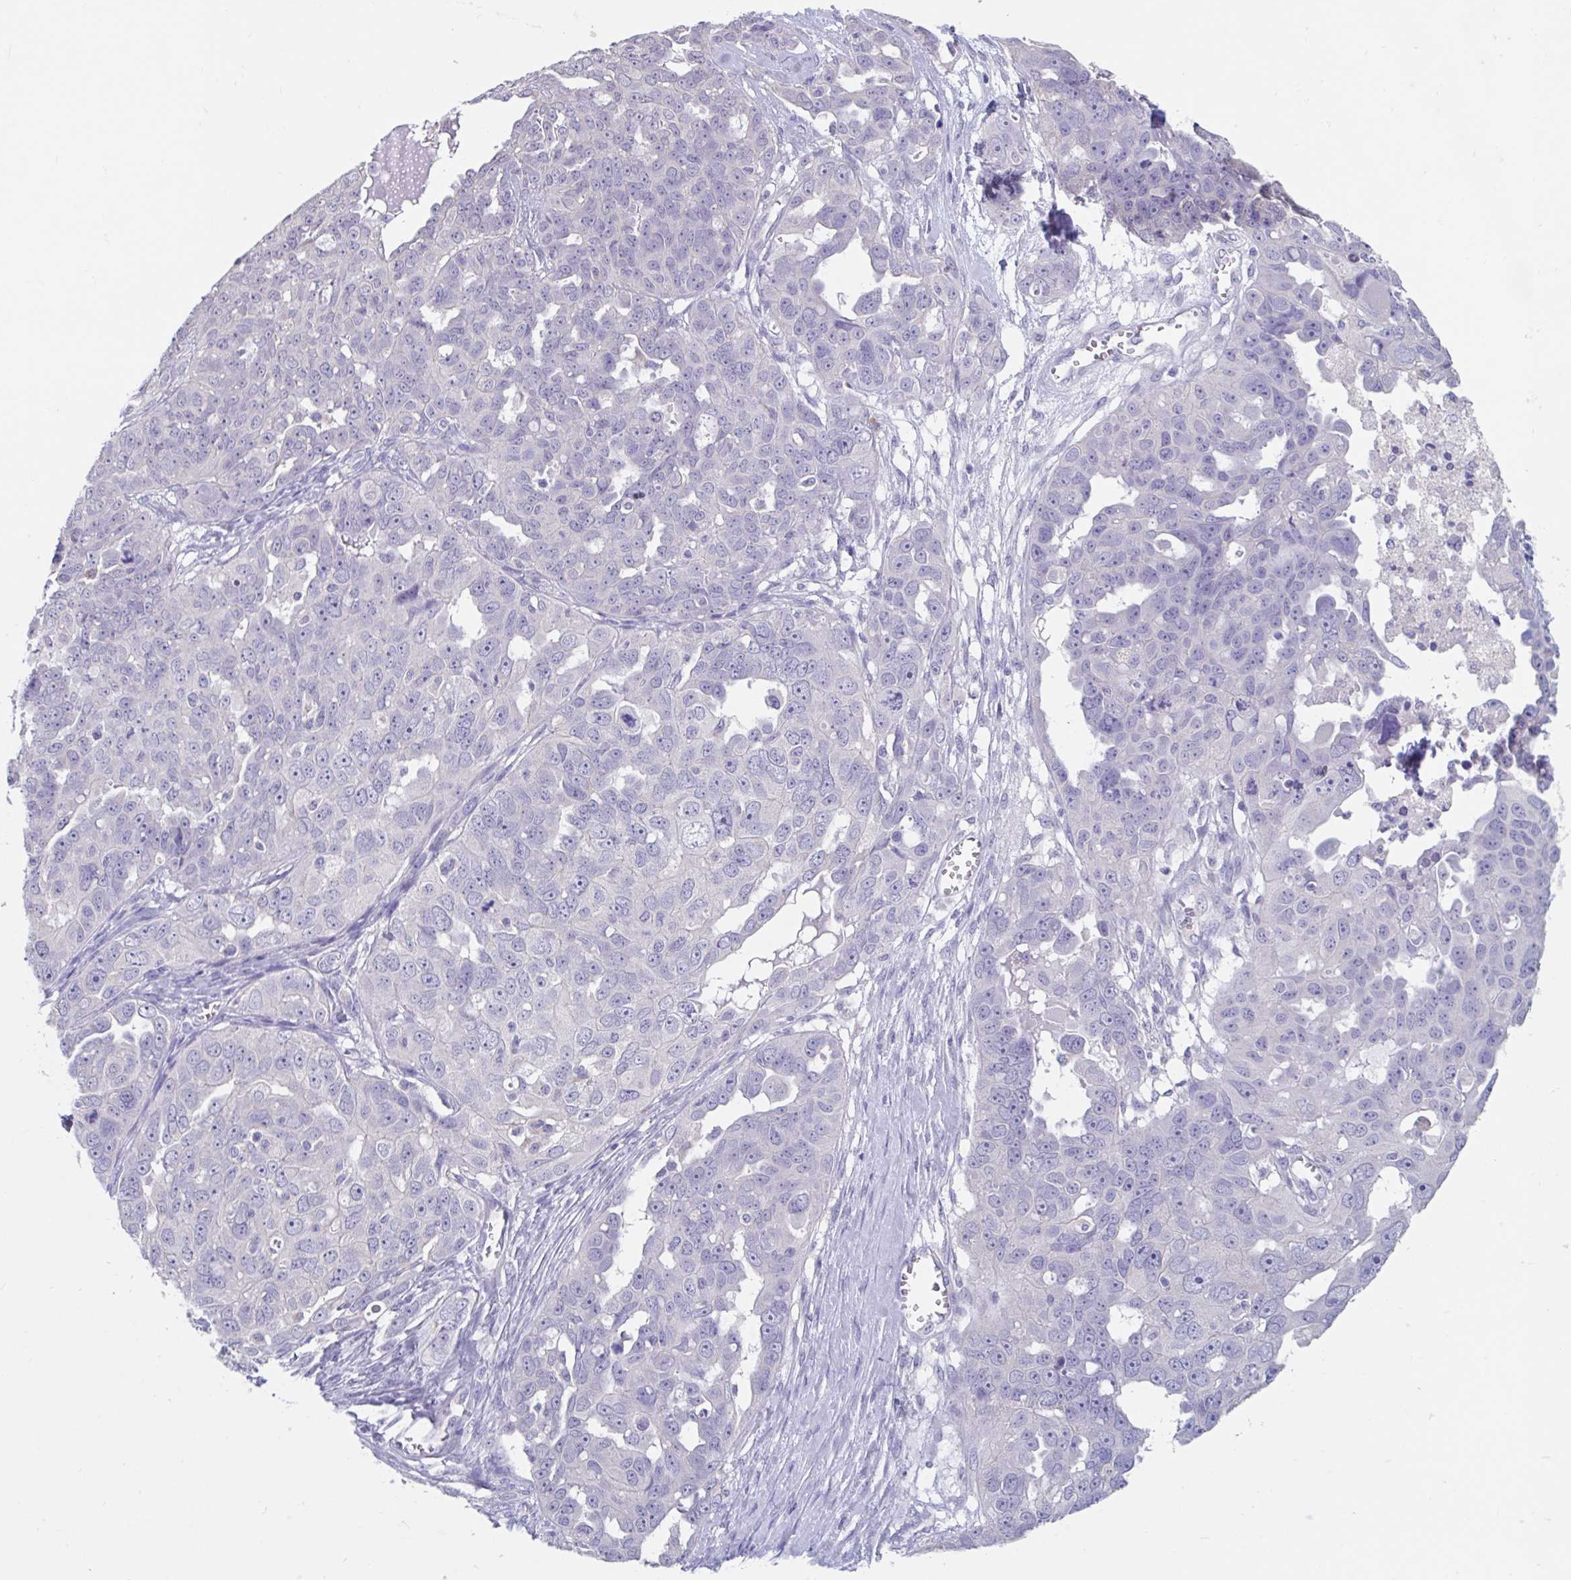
{"staining": {"intensity": "negative", "quantity": "none", "location": "none"}, "tissue": "ovarian cancer", "cell_type": "Tumor cells", "image_type": "cancer", "snomed": [{"axis": "morphology", "description": "Carcinoma, endometroid"}, {"axis": "topography", "description": "Ovary"}], "caption": "Human endometroid carcinoma (ovarian) stained for a protein using immunohistochemistry (IHC) exhibits no expression in tumor cells.", "gene": "GPR162", "patient": {"sex": "female", "age": 70}}